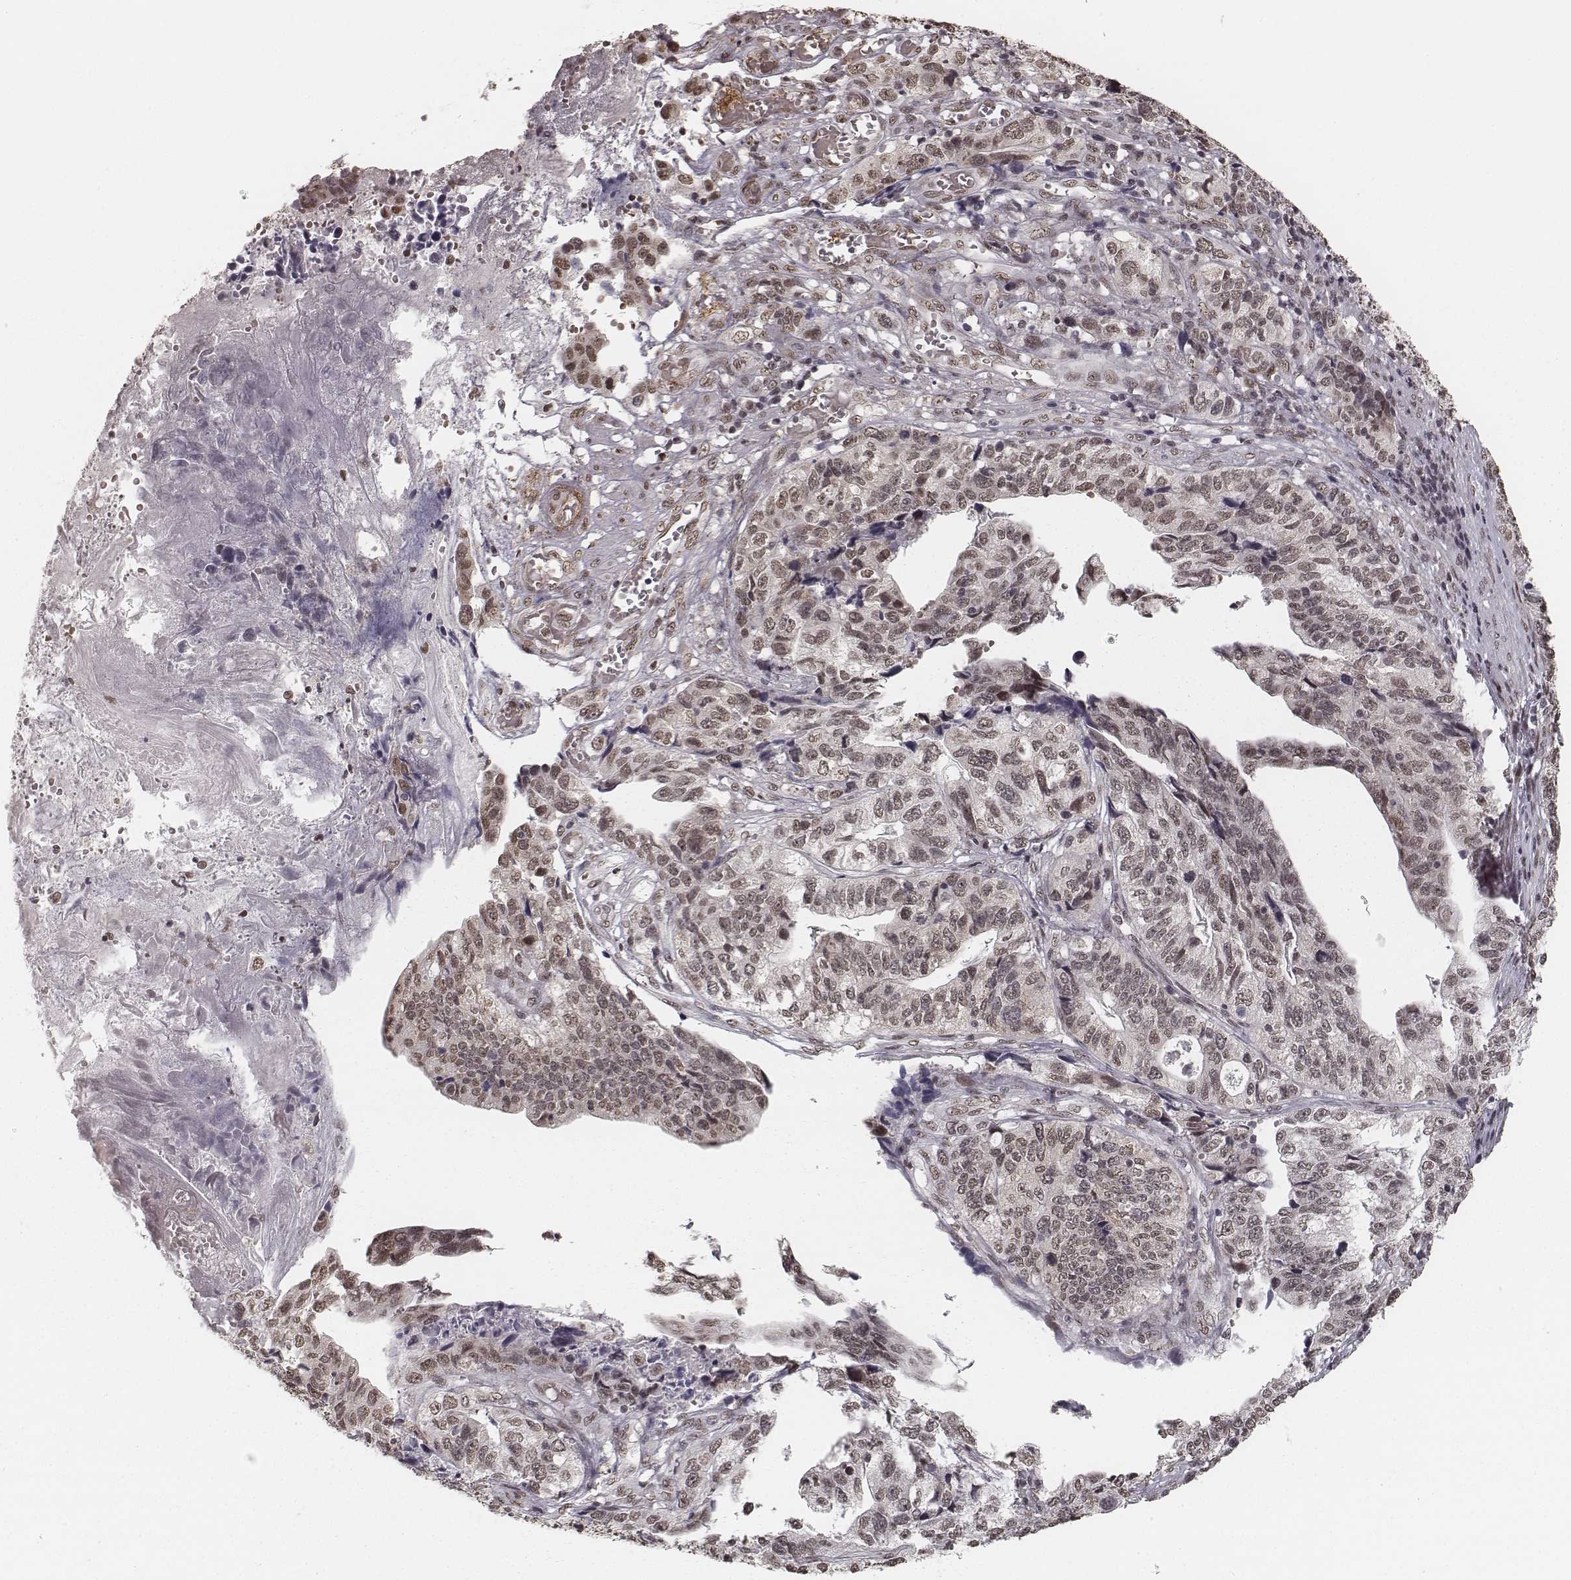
{"staining": {"intensity": "weak", "quantity": ">75%", "location": "nuclear"}, "tissue": "stomach cancer", "cell_type": "Tumor cells", "image_type": "cancer", "snomed": [{"axis": "morphology", "description": "Adenocarcinoma, NOS"}, {"axis": "topography", "description": "Stomach, upper"}], "caption": "Protein expression analysis of stomach adenocarcinoma demonstrates weak nuclear staining in approximately >75% of tumor cells. Using DAB (brown) and hematoxylin (blue) stains, captured at high magnification using brightfield microscopy.", "gene": "HMGA2", "patient": {"sex": "female", "age": 67}}